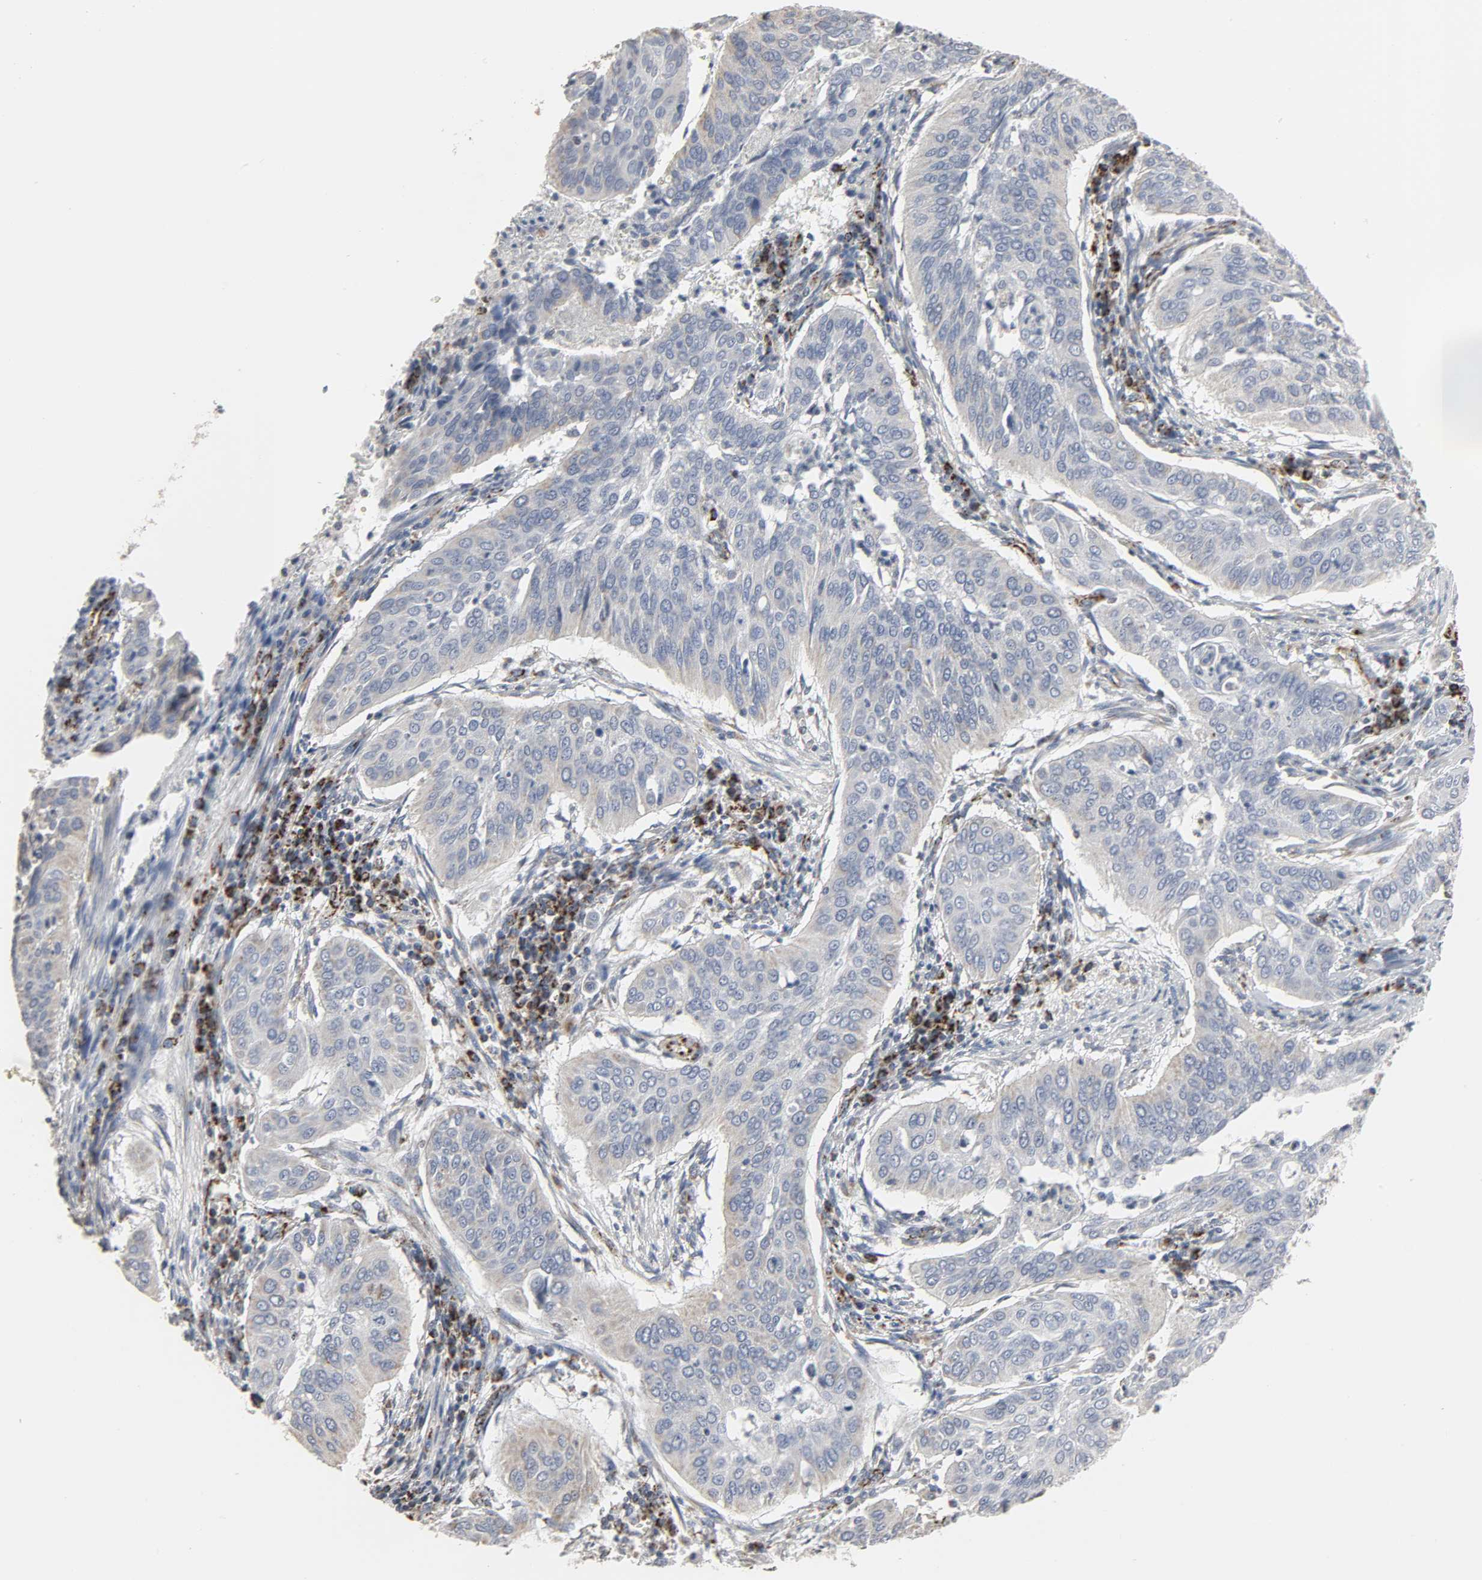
{"staining": {"intensity": "weak", "quantity": "<25%", "location": "cytoplasmic/membranous"}, "tissue": "cervical cancer", "cell_type": "Tumor cells", "image_type": "cancer", "snomed": [{"axis": "morphology", "description": "Squamous cell carcinoma, NOS"}, {"axis": "topography", "description": "Cervix"}], "caption": "An immunohistochemistry (IHC) histopathology image of cervical cancer is shown. There is no staining in tumor cells of cervical cancer.", "gene": "ACAT1", "patient": {"sex": "female", "age": 39}}